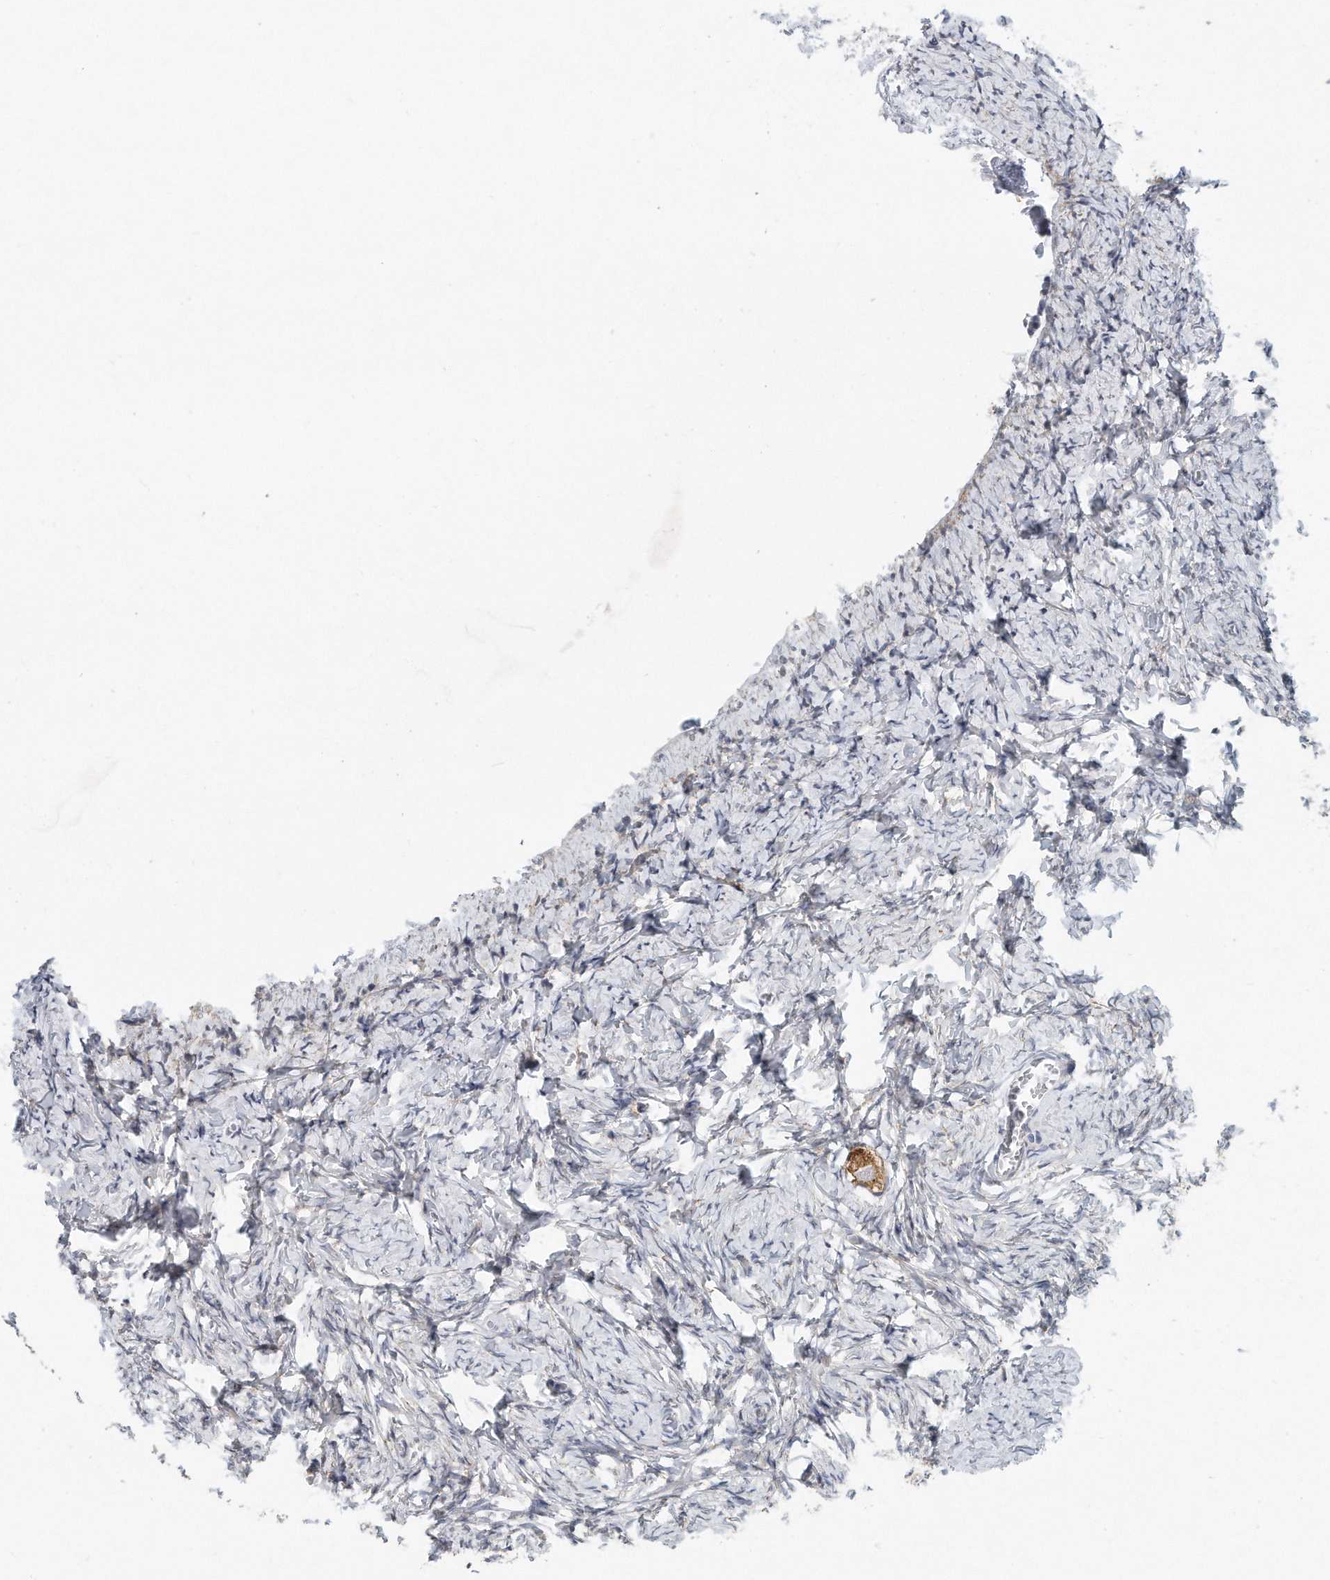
{"staining": {"intensity": "moderate", "quantity": ">75%", "location": "cytoplasmic/membranous"}, "tissue": "ovary", "cell_type": "Follicle cells", "image_type": "normal", "snomed": [{"axis": "morphology", "description": "Normal tissue, NOS"}, {"axis": "topography", "description": "Ovary"}], "caption": "Moderate cytoplasmic/membranous positivity is seen in about >75% of follicle cells in benign ovary. (IHC, brightfield microscopy, high magnification).", "gene": "VLDLR", "patient": {"sex": "female", "age": 27}}